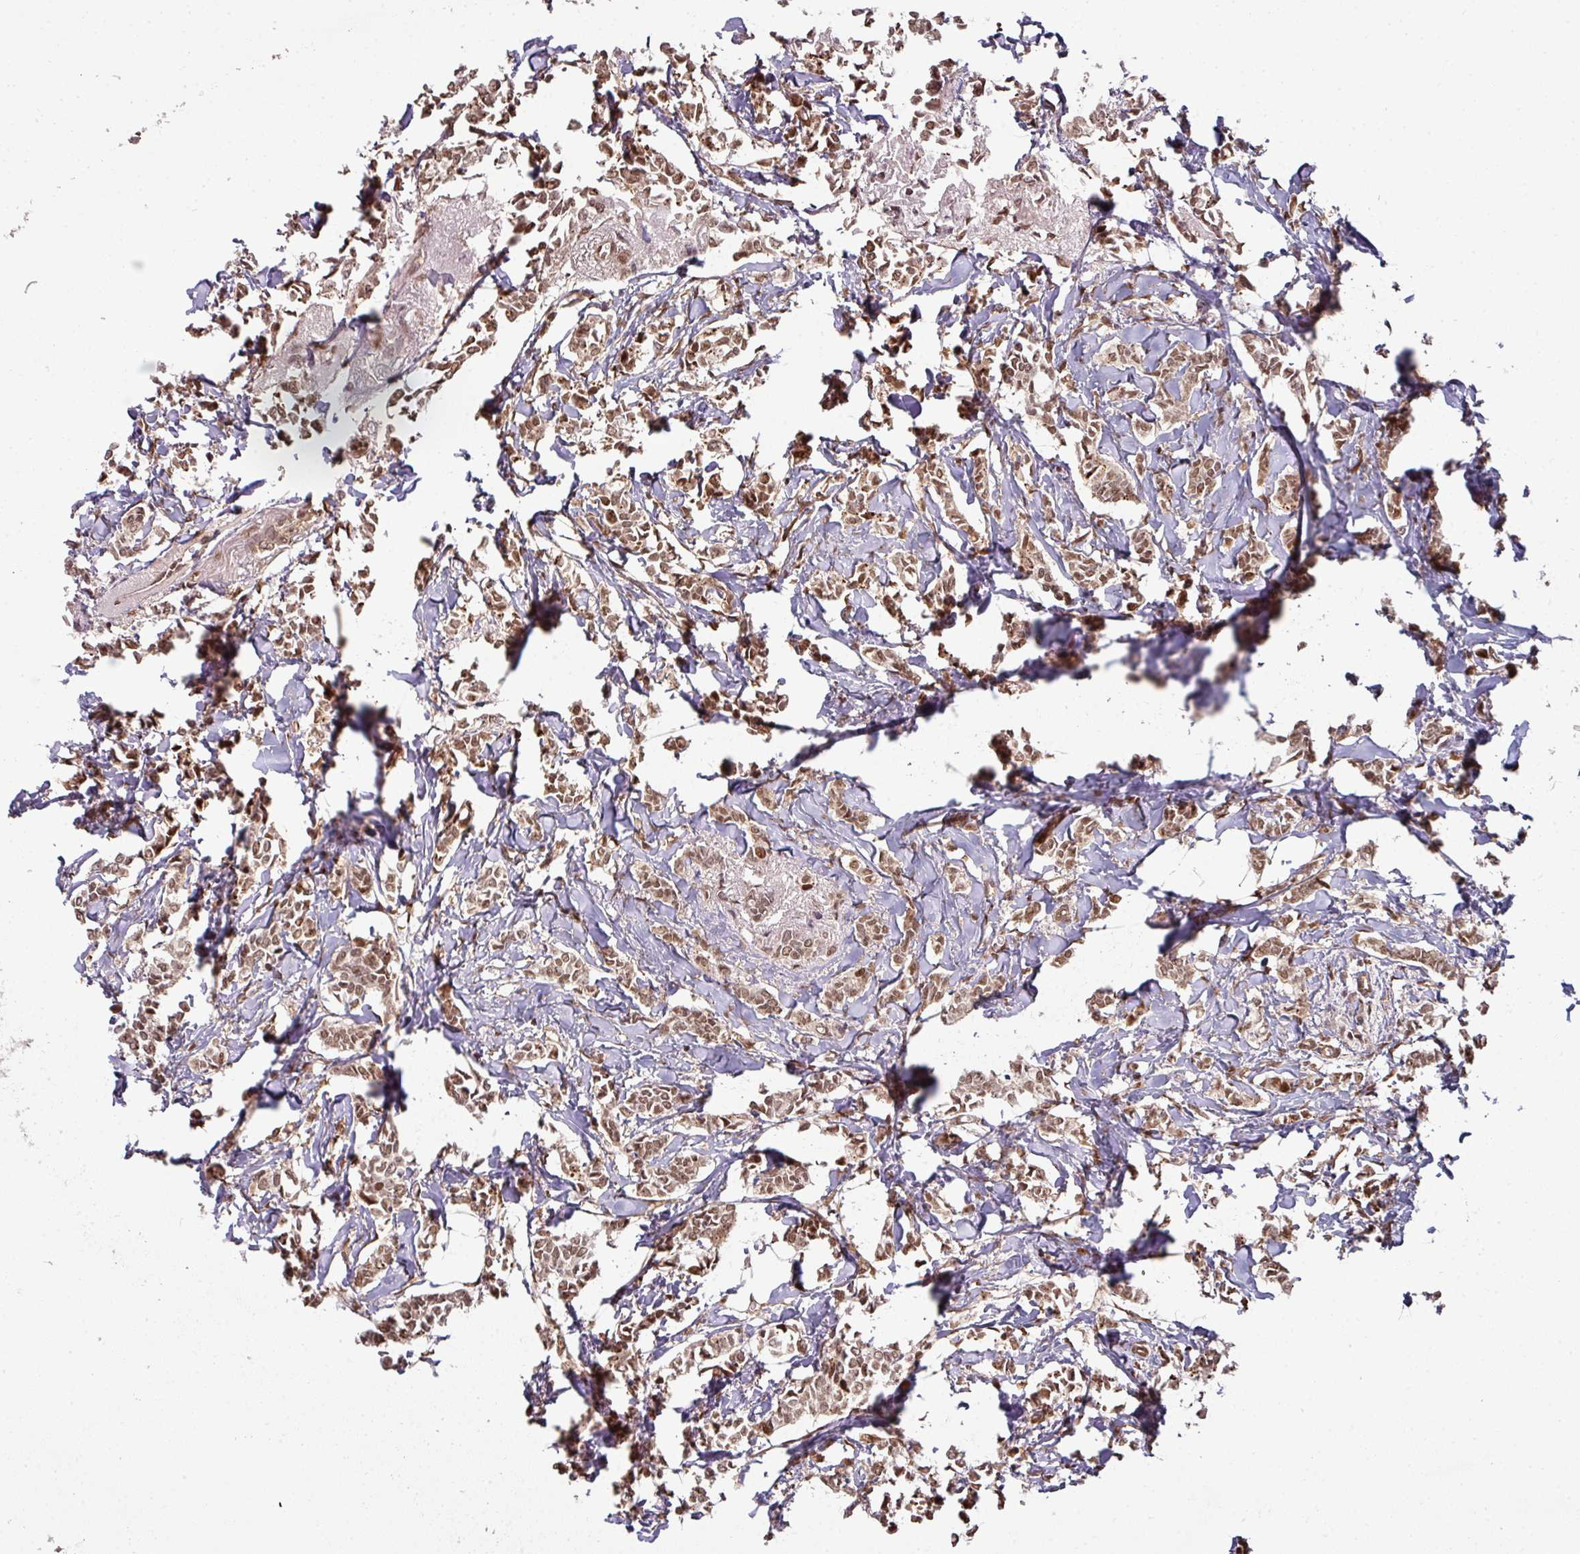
{"staining": {"intensity": "moderate", "quantity": ">75%", "location": "nuclear"}, "tissue": "breast cancer", "cell_type": "Tumor cells", "image_type": "cancer", "snomed": [{"axis": "morphology", "description": "Duct carcinoma"}, {"axis": "topography", "description": "Breast"}], "caption": "Human breast cancer (infiltrating ductal carcinoma) stained with a brown dye demonstrates moderate nuclear positive expression in about >75% of tumor cells.", "gene": "SIK3", "patient": {"sex": "female", "age": 41}}